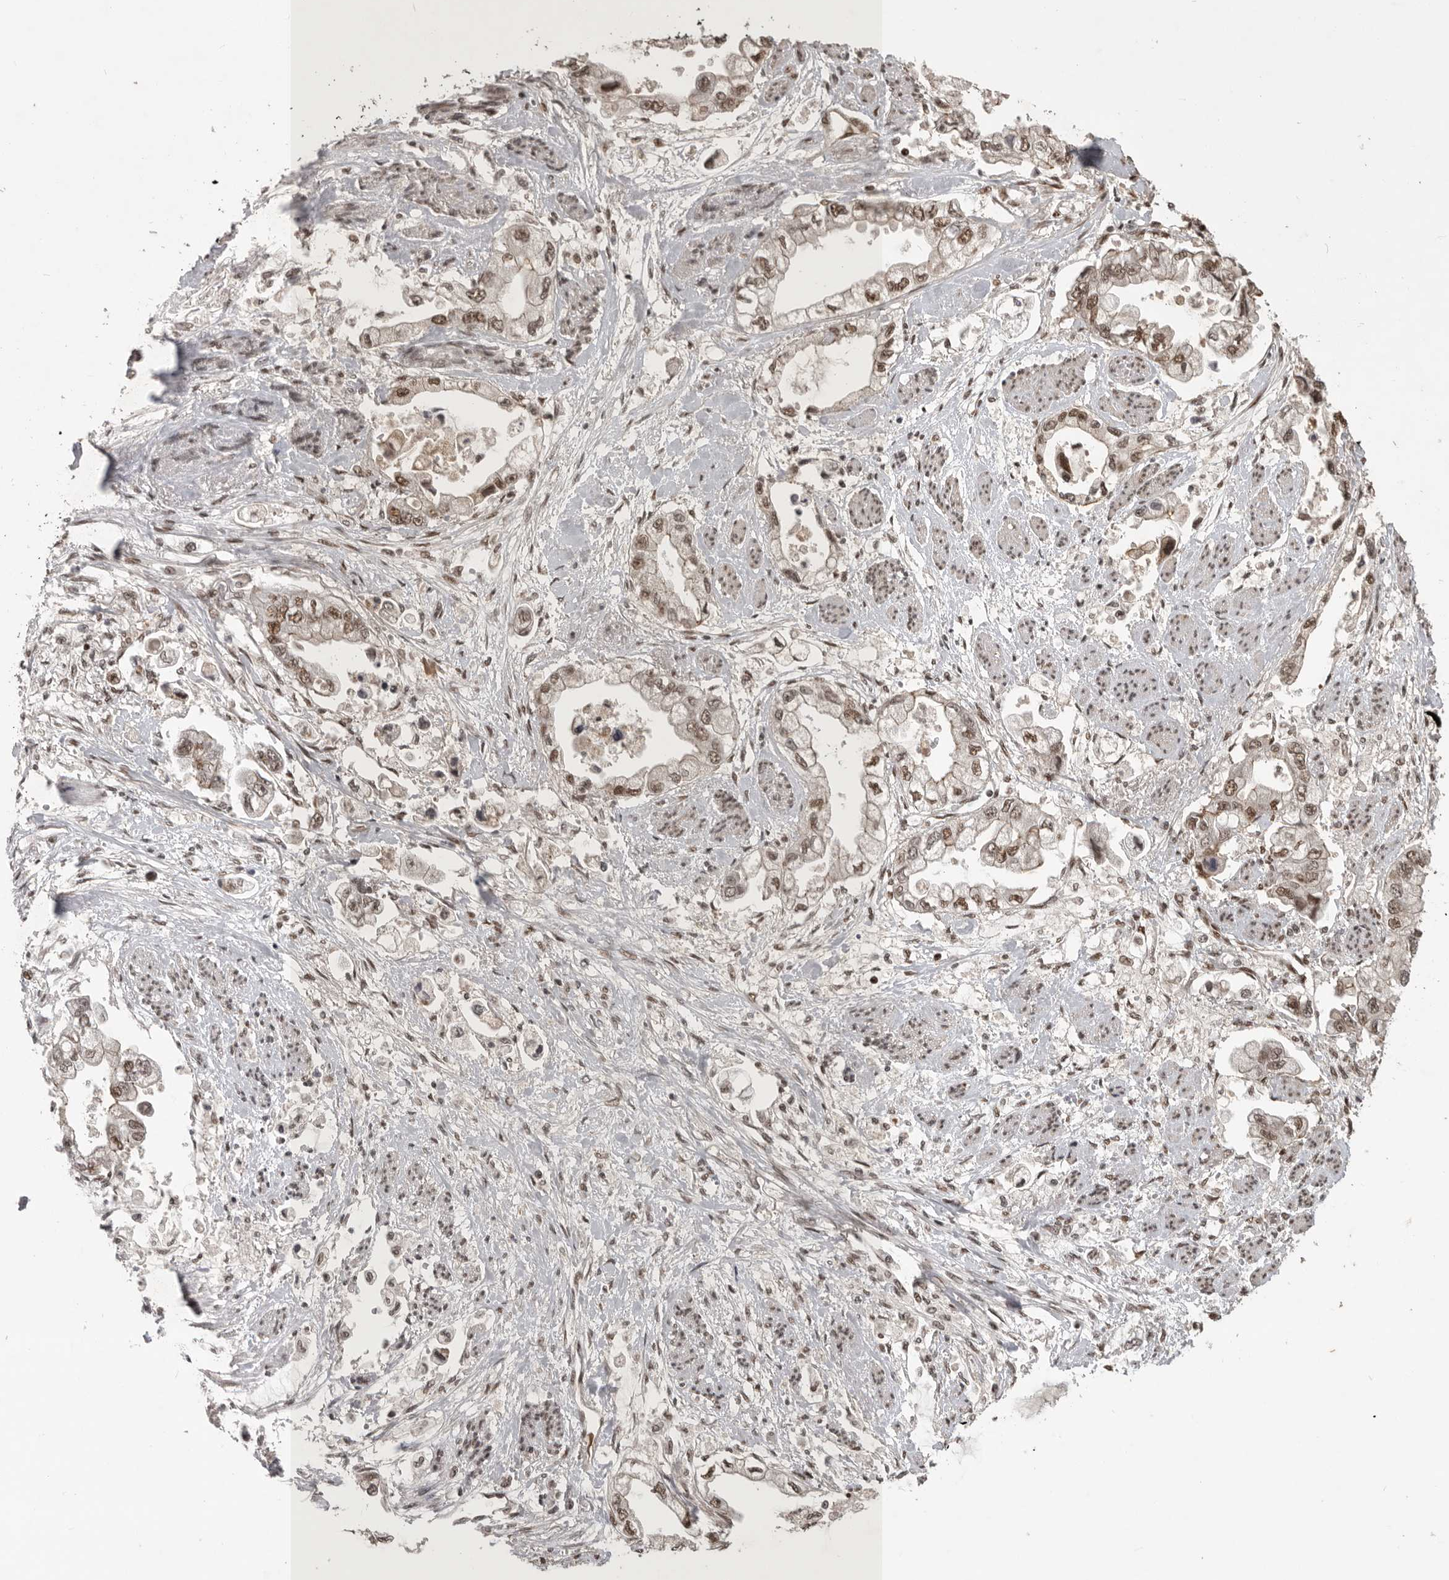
{"staining": {"intensity": "moderate", "quantity": ">75%", "location": "nuclear"}, "tissue": "stomach cancer", "cell_type": "Tumor cells", "image_type": "cancer", "snomed": [{"axis": "morphology", "description": "Adenocarcinoma, NOS"}, {"axis": "topography", "description": "Stomach"}], "caption": "This image reveals immunohistochemistry (IHC) staining of human stomach cancer, with medium moderate nuclear staining in approximately >75% of tumor cells.", "gene": "CBLL1", "patient": {"sex": "male", "age": 62}}